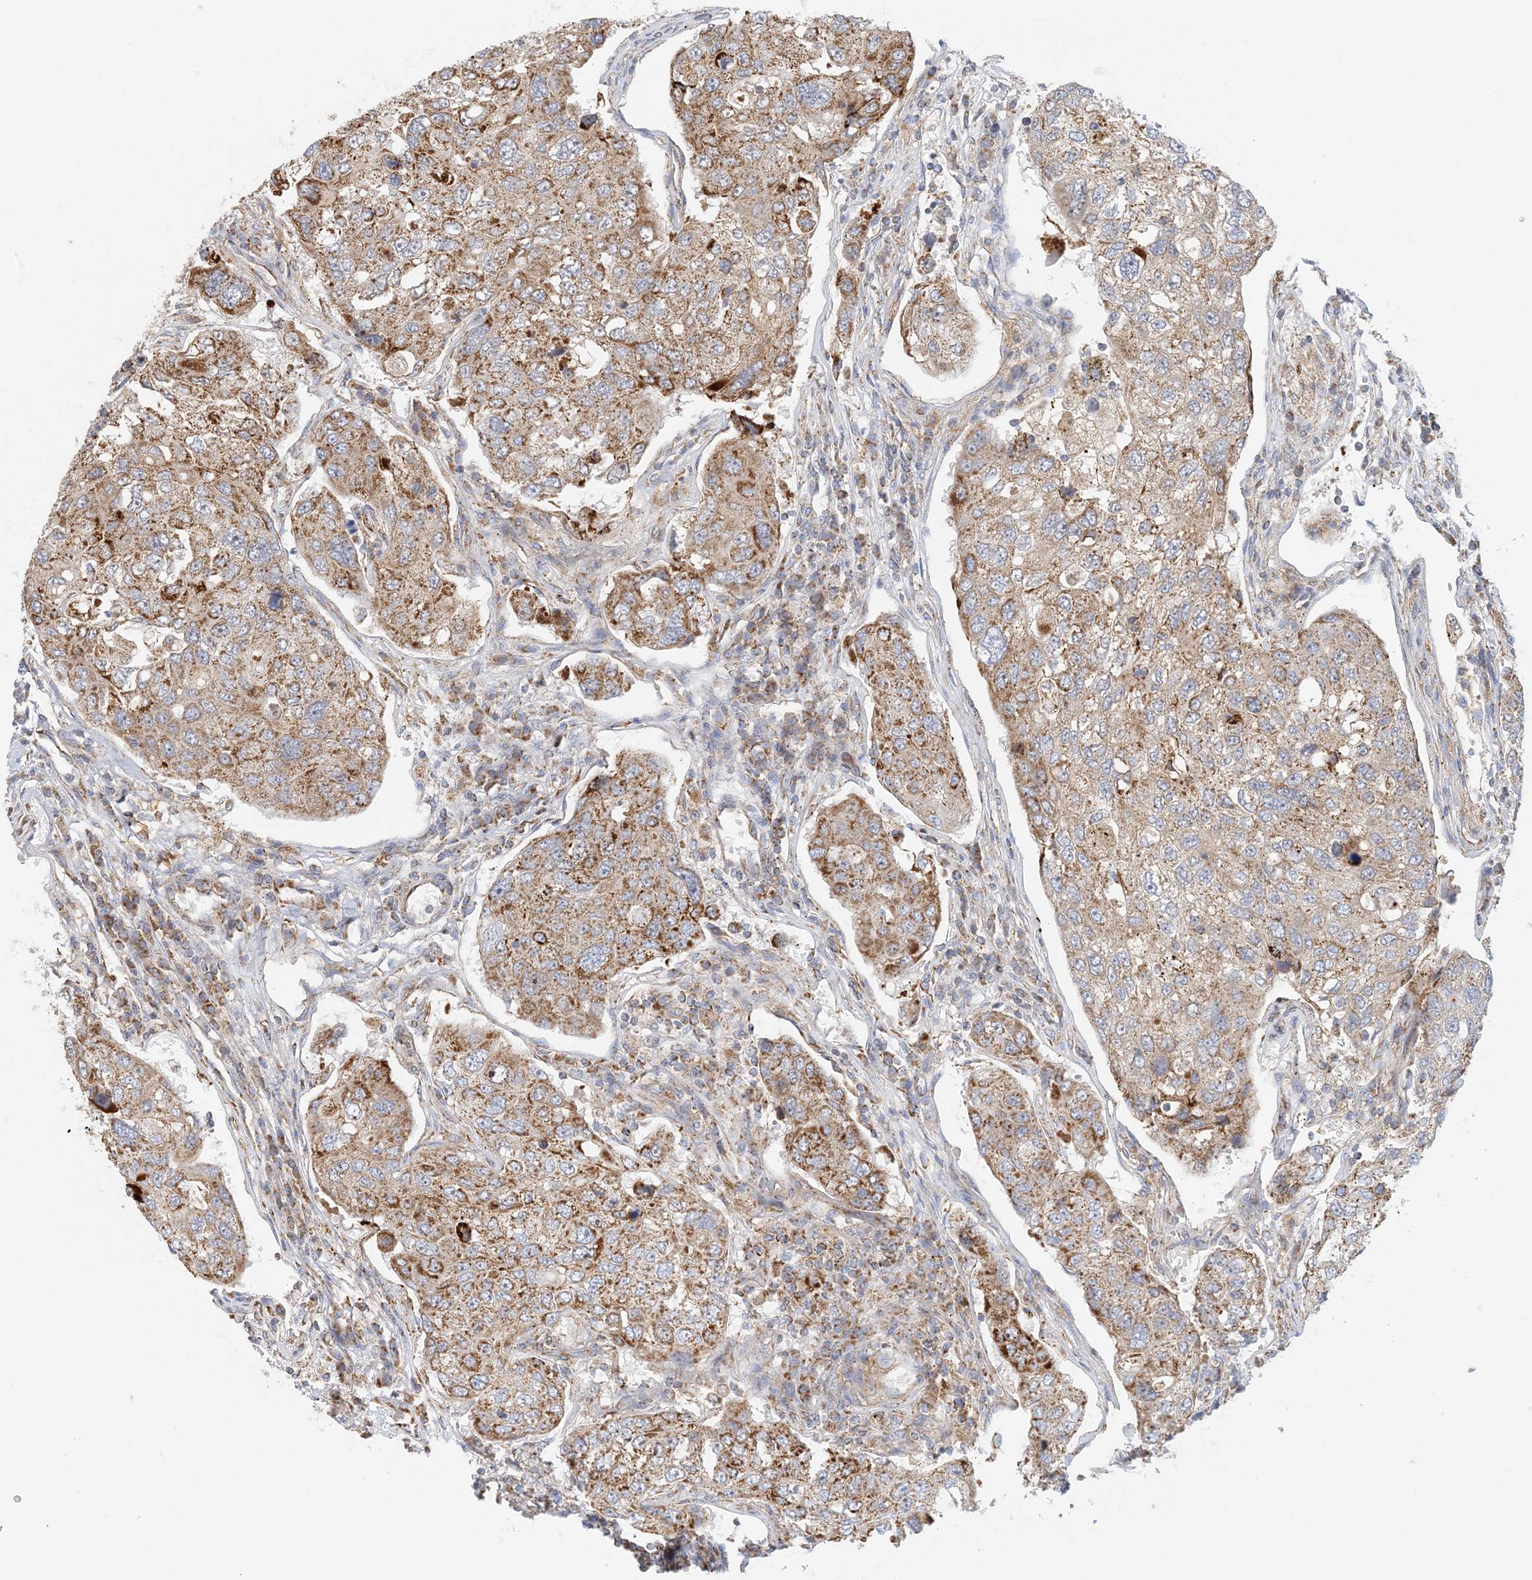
{"staining": {"intensity": "moderate", "quantity": ">75%", "location": "cytoplasmic/membranous"}, "tissue": "urothelial cancer", "cell_type": "Tumor cells", "image_type": "cancer", "snomed": [{"axis": "morphology", "description": "Urothelial carcinoma, High grade"}, {"axis": "topography", "description": "Lymph node"}, {"axis": "topography", "description": "Urinary bladder"}], "caption": "Protein expression analysis of human urothelial cancer reveals moderate cytoplasmic/membranous staining in approximately >75% of tumor cells.", "gene": "COA3", "patient": {"sex": "male", "age": 51}}